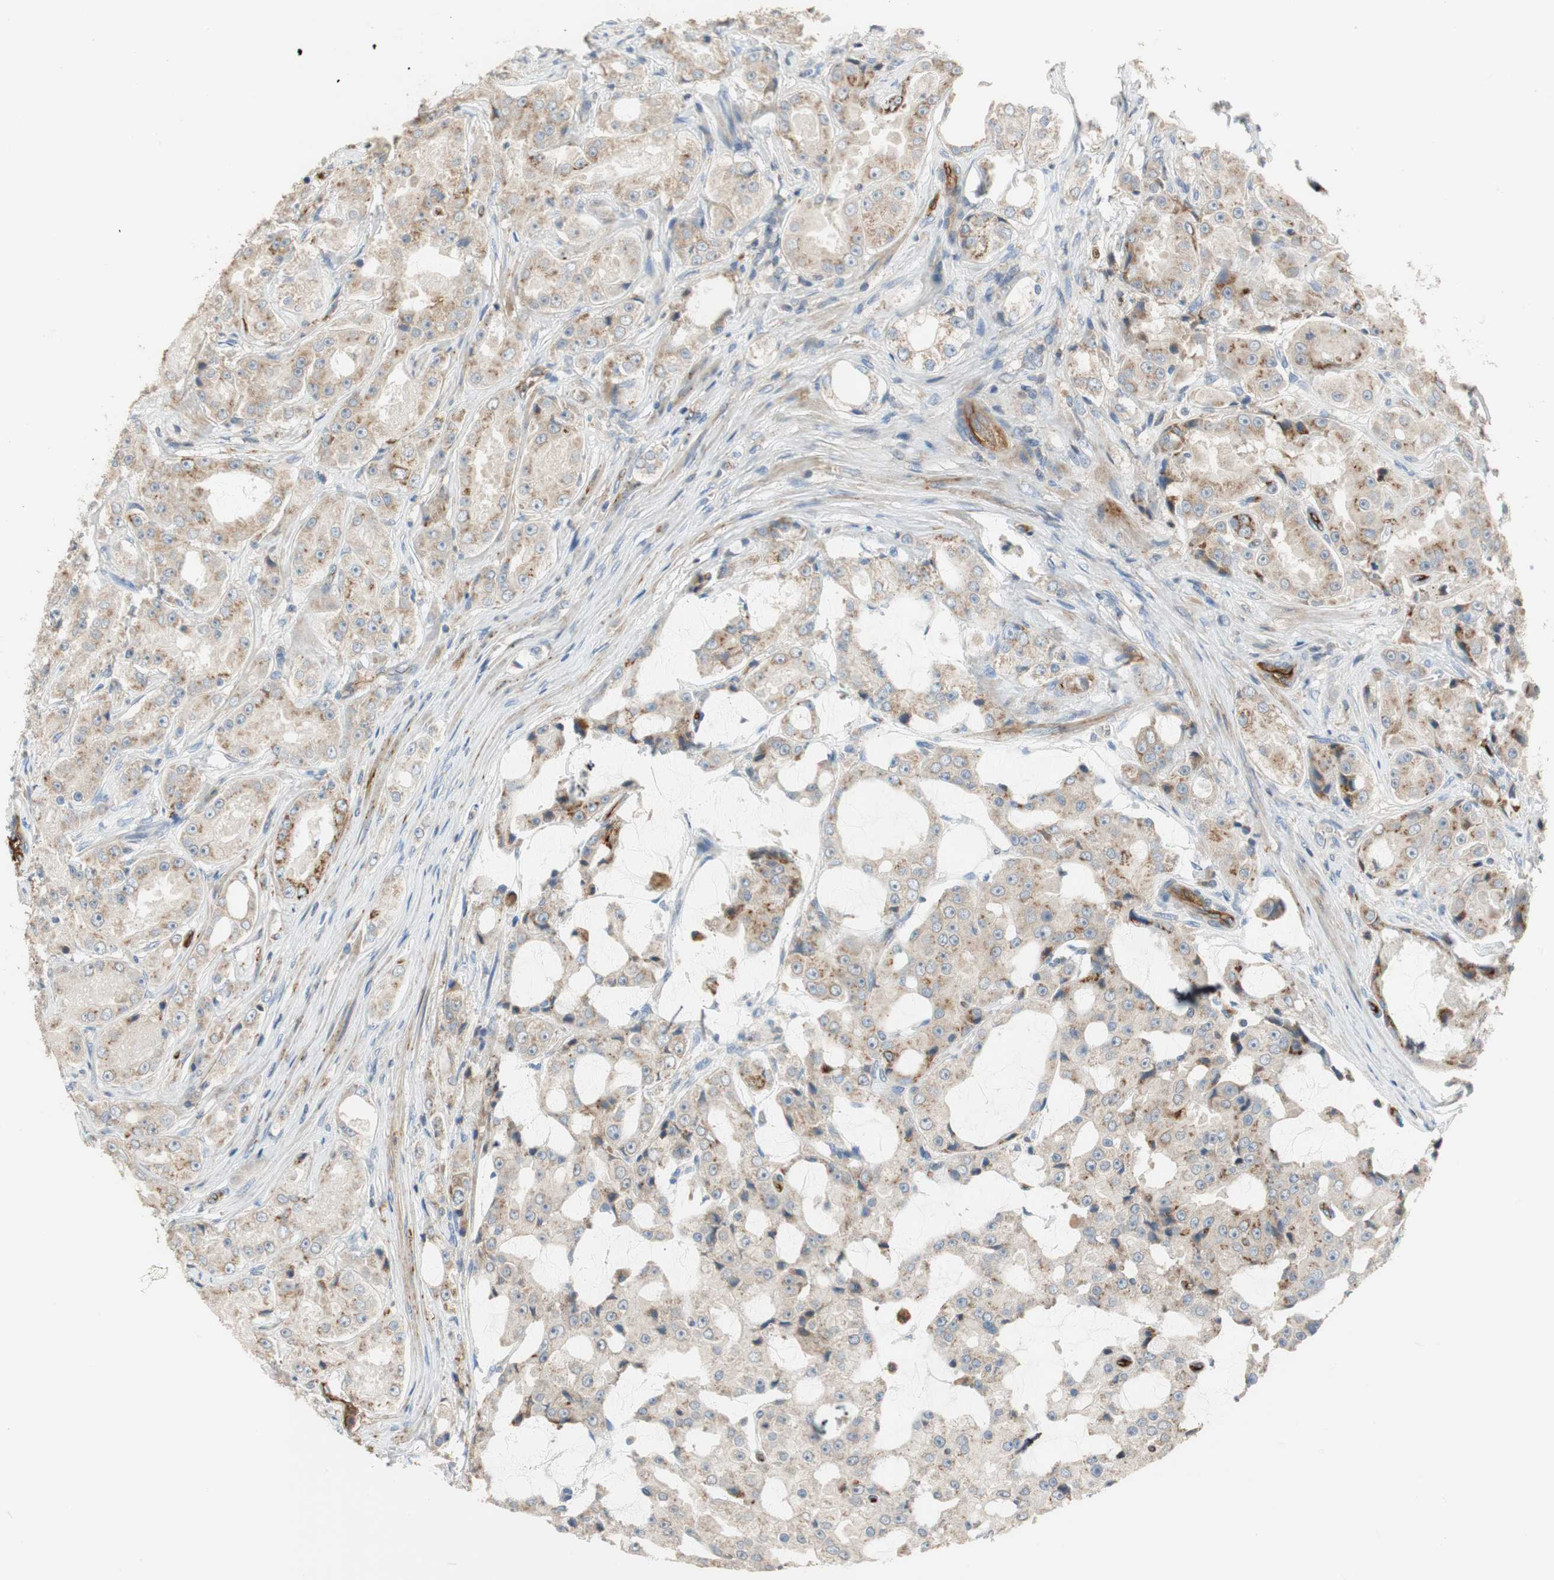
{"staining": {"intensity": "weak", "quantity": "25%-75%", "location": "cytoplasmic/membranous"}, "tissue": "prostate cancer", "cell_type": "Tumor cells", "image_type": "cancer", "snomed": [{"axis": "morphology", "description": "Adenocarcinoma, High grade"}, {"axis": "topography", "description": "Prostate"}], "caption": "Immunohistochemical staining of high-grade adenocarcinoma (prostate) exhibits weak cytoplasmic/membranous protein positivity in about 25%-75% of tumor cells.", "gene": "ALPL", "patient": {"sex": "male", "age": 73}}